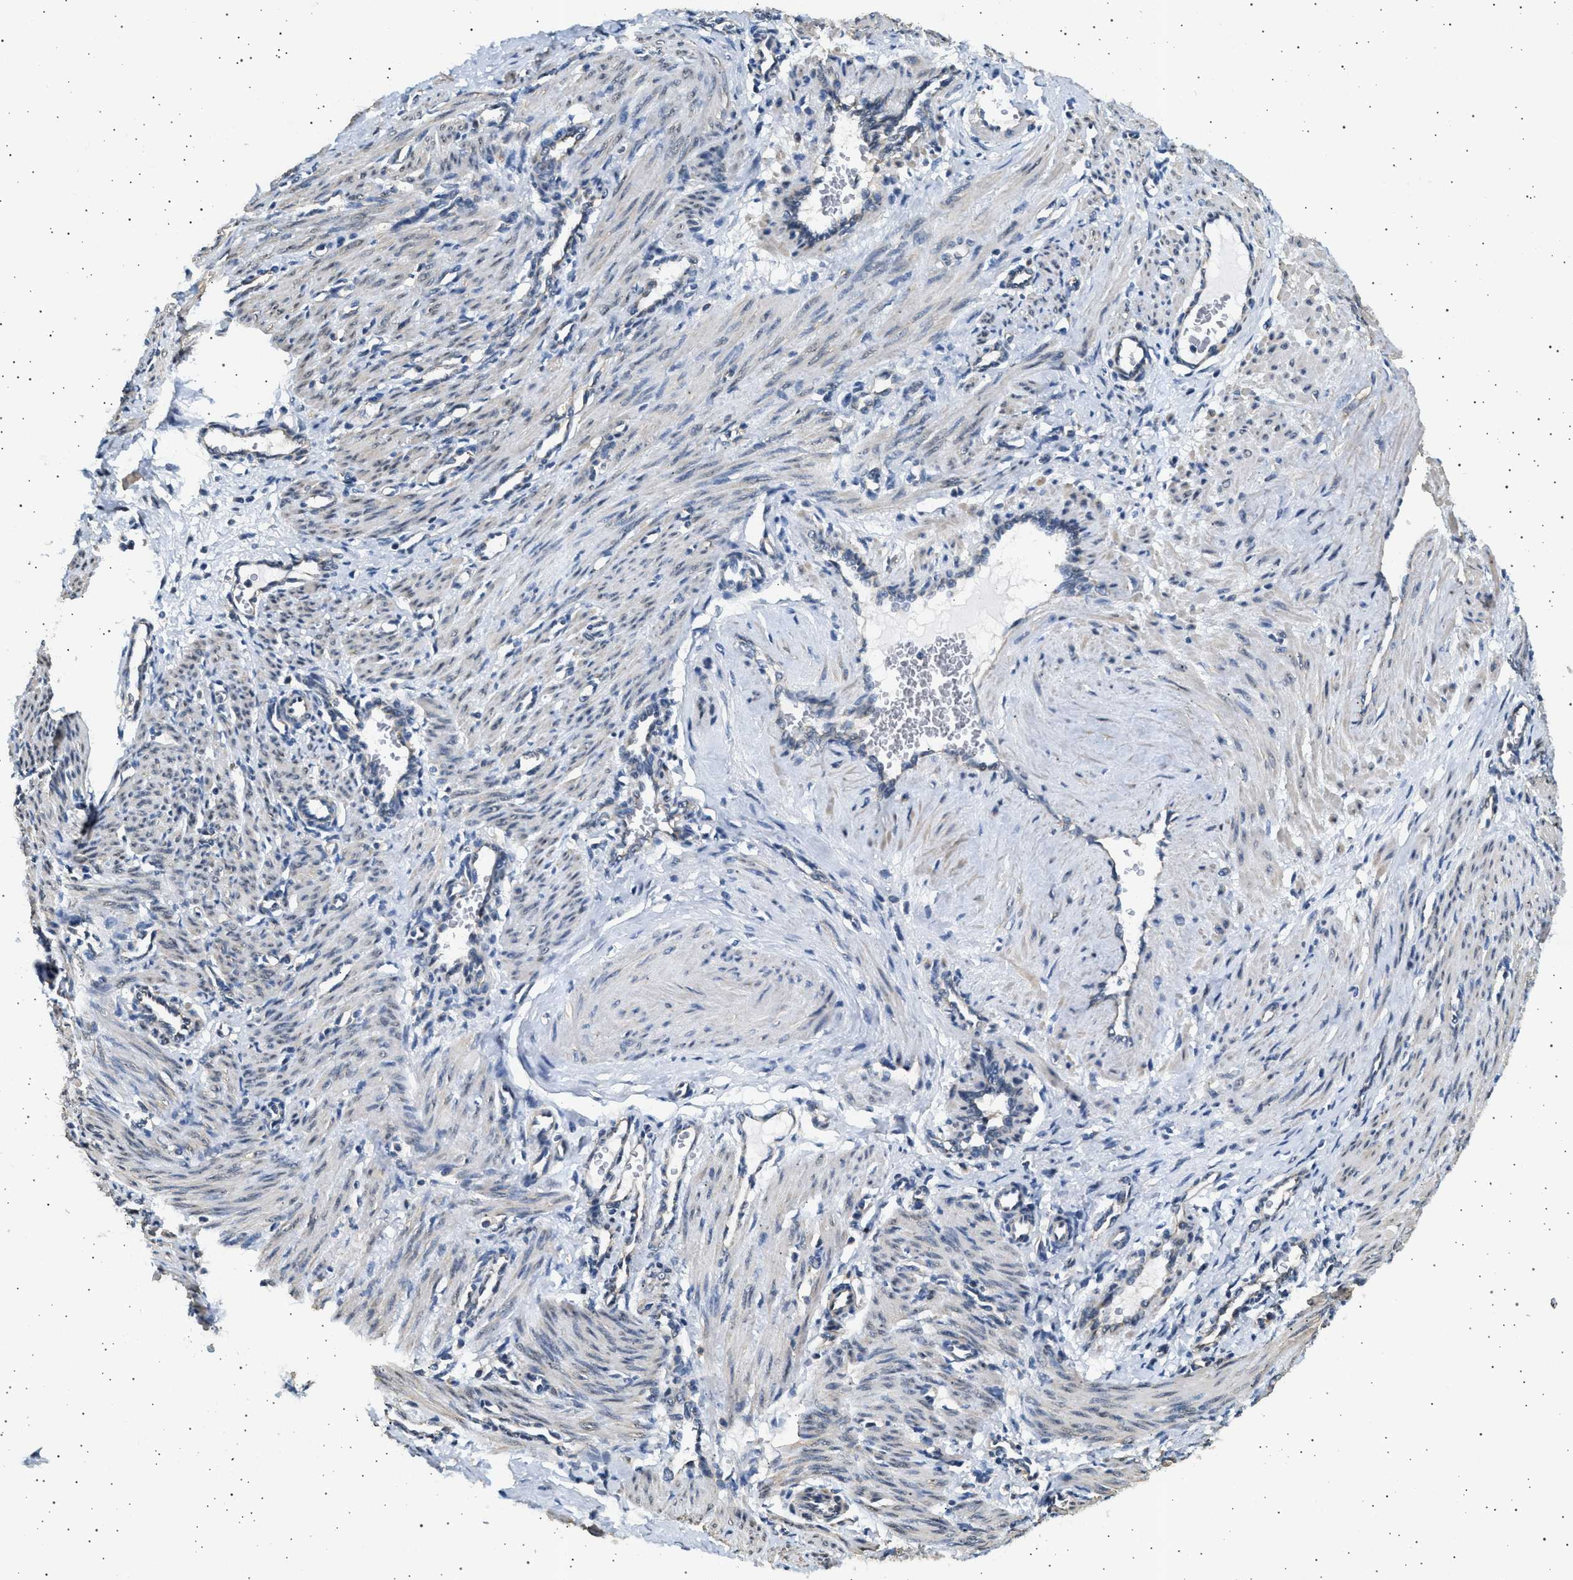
{"staining": {"intensity": "weak", "quantity": "25%-75%", "location": "cytoplasmic/membranous"}, "tissue": "smooth muscle", "cell_type": "Smooth muscle cells", "image_type": "normal", "snomed": [{"axis": "morphology", "description": "Normal tissue, NOS"}, {"axis": "topography", "description": "Endometrium"}], "caption": "Protein expression by IHC shows weak cytoplasmic/membranous expression in approximately 25%-75% of smooth muscle cells in benign smooth muscle.", "gene": "KCNA4", "patient": {"sex": "female", "age": 33}}